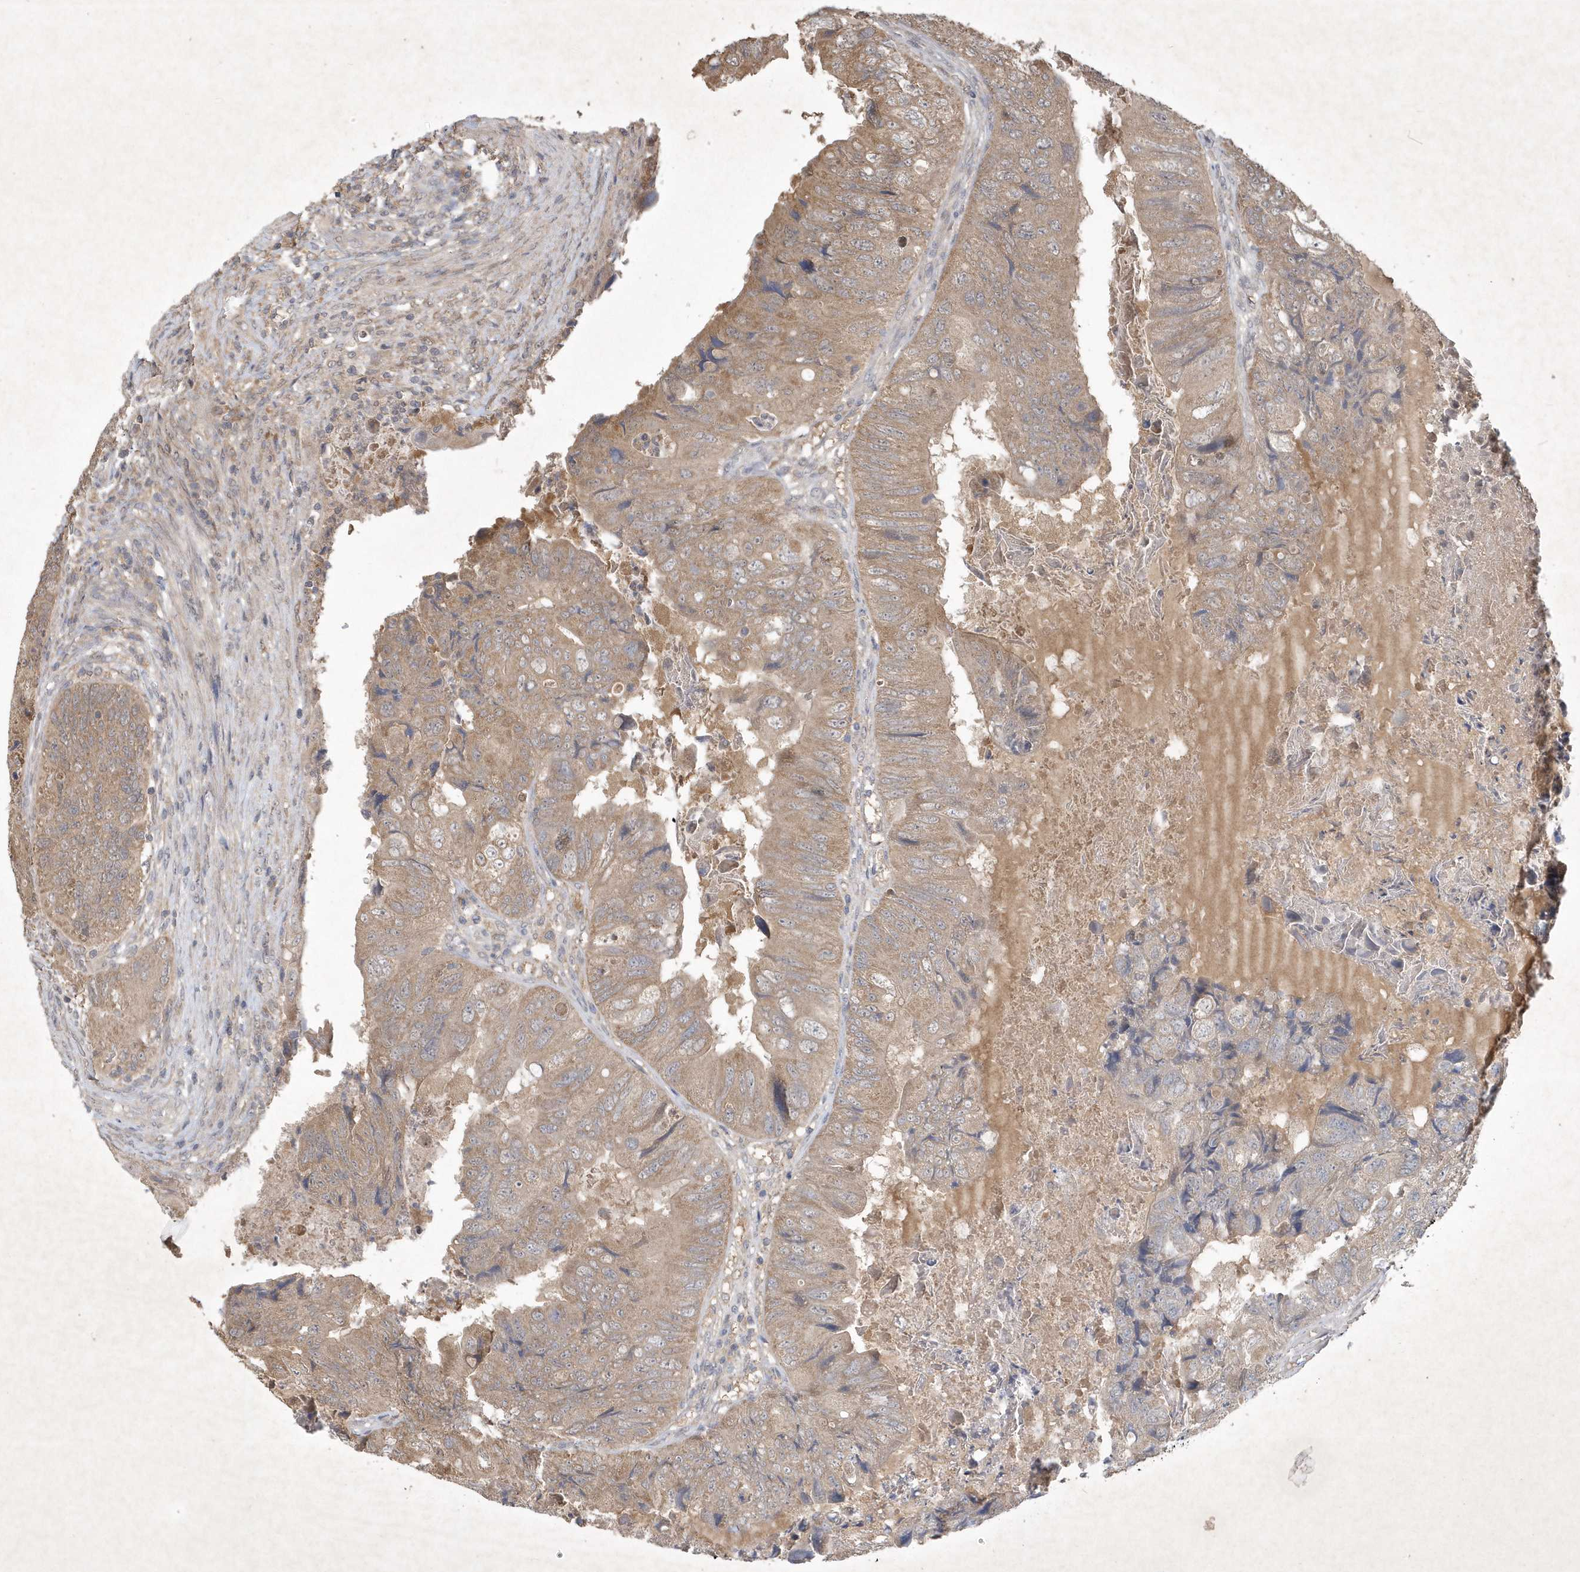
{"staining": {"intensity": "moderate", "quantity": ">75%", "location": "cytoplasmic/membranous"}, "tissue": "colorectal cancer", "cell_type": "Tumor cells", "image_type": "cancer", "snomed": [{"axis": "morphology", "description": "Adenocarcinoma, NOS"}, {"axis": "topography", "description": "Rectum"}], "caption": "Human colorectal cancer stained for a protein (brown) shows moderate cytoplasmic/membranous positive expression in about >75% of tumor cells.", "gene": "AKR7A2", "patient": {"sex": "male", "age": 63}}